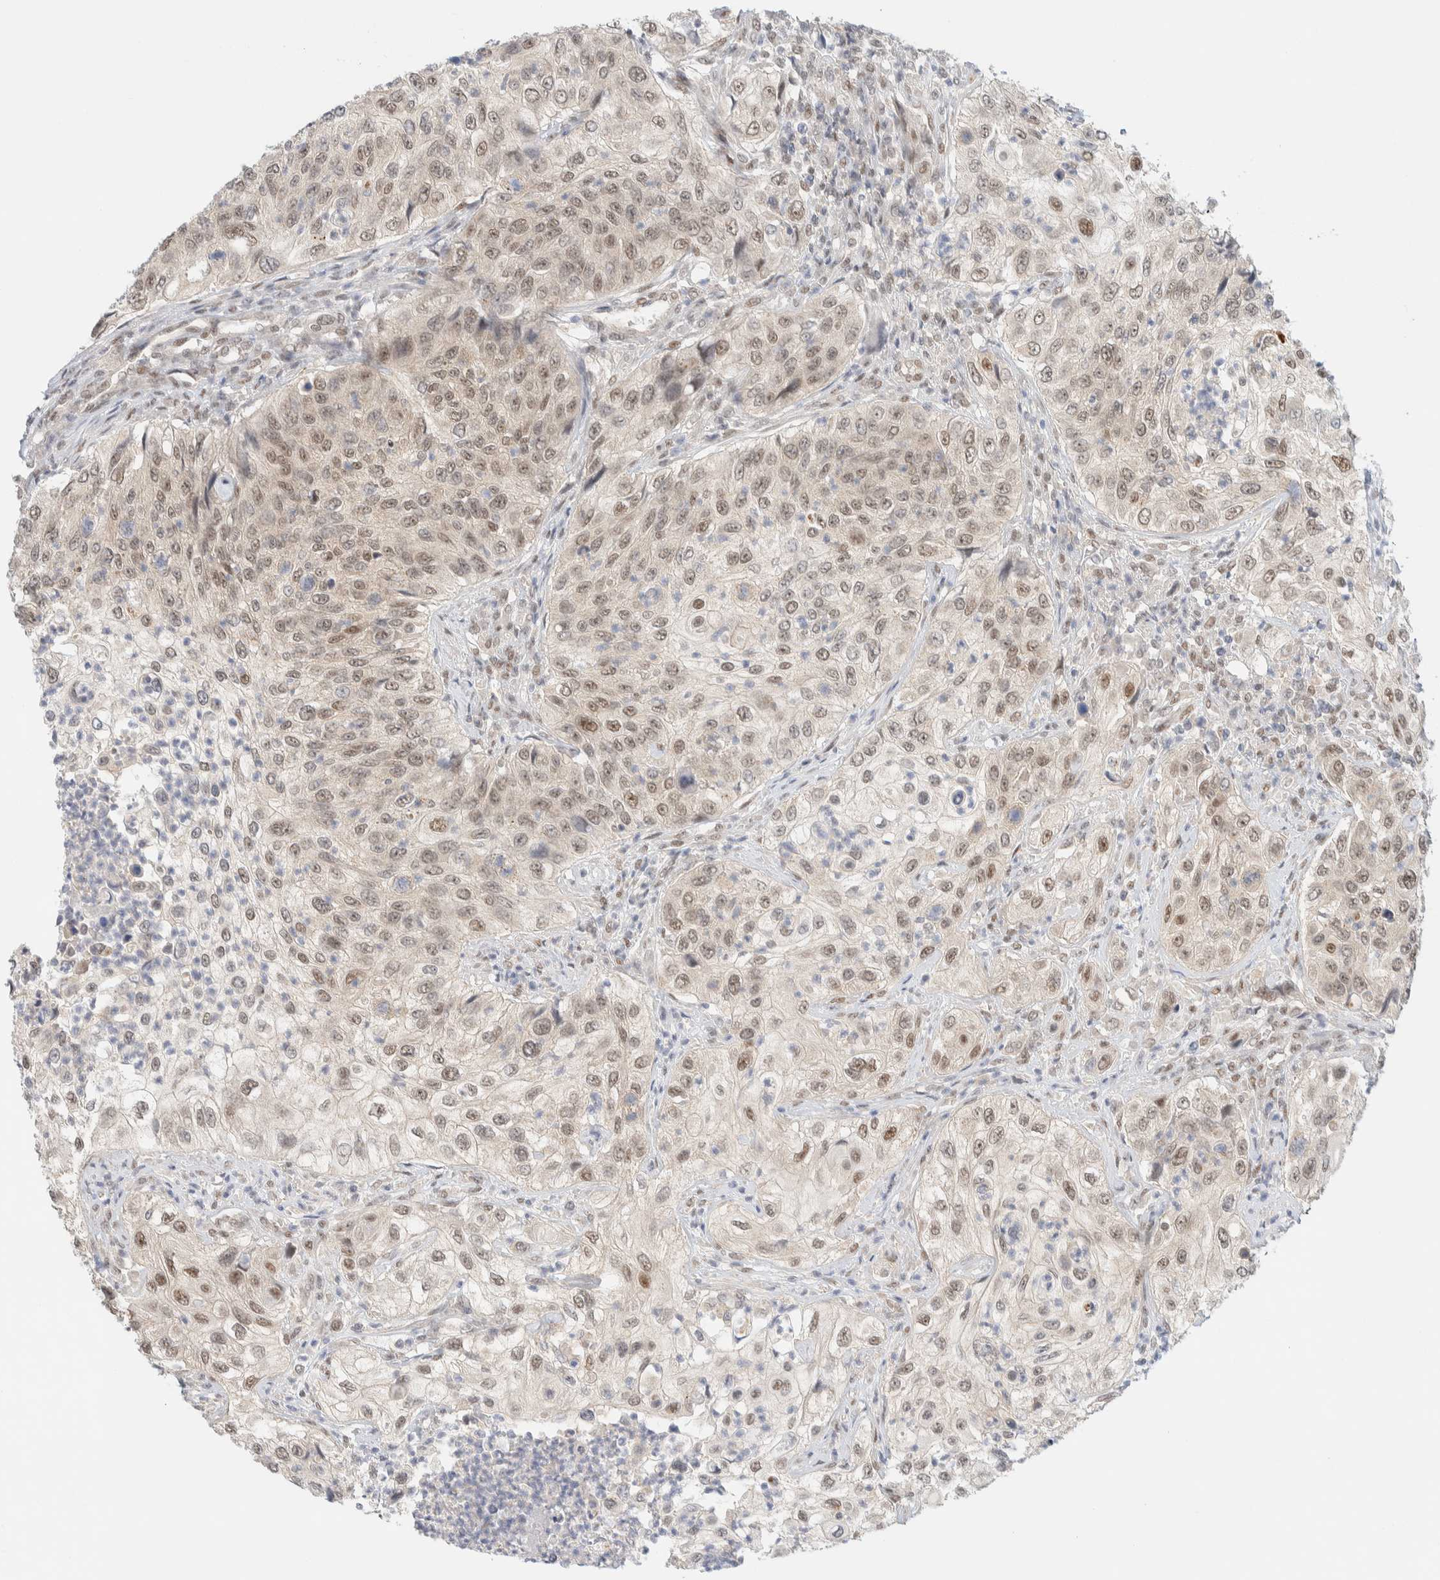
{"staining": {"intensity": "weak", "quantity": "25%-75%", "location": "nuclear"}, "tissue": "urothelial cancer", "cell_type": "Tumor cells", "image_type": "cancer", "snomed": [{"axis": "morphology", "description": "Urothelial carcinoma, High grade"}, {"axis": "topography", "description": "Urinary bladder"}], "caption": "Weak nuclear positivity is seen in approximately 25%-75% of tumor cells in urothelial cancer.", "gene": "PYGO2", "patient": {"sex": "female", "age": 60}}